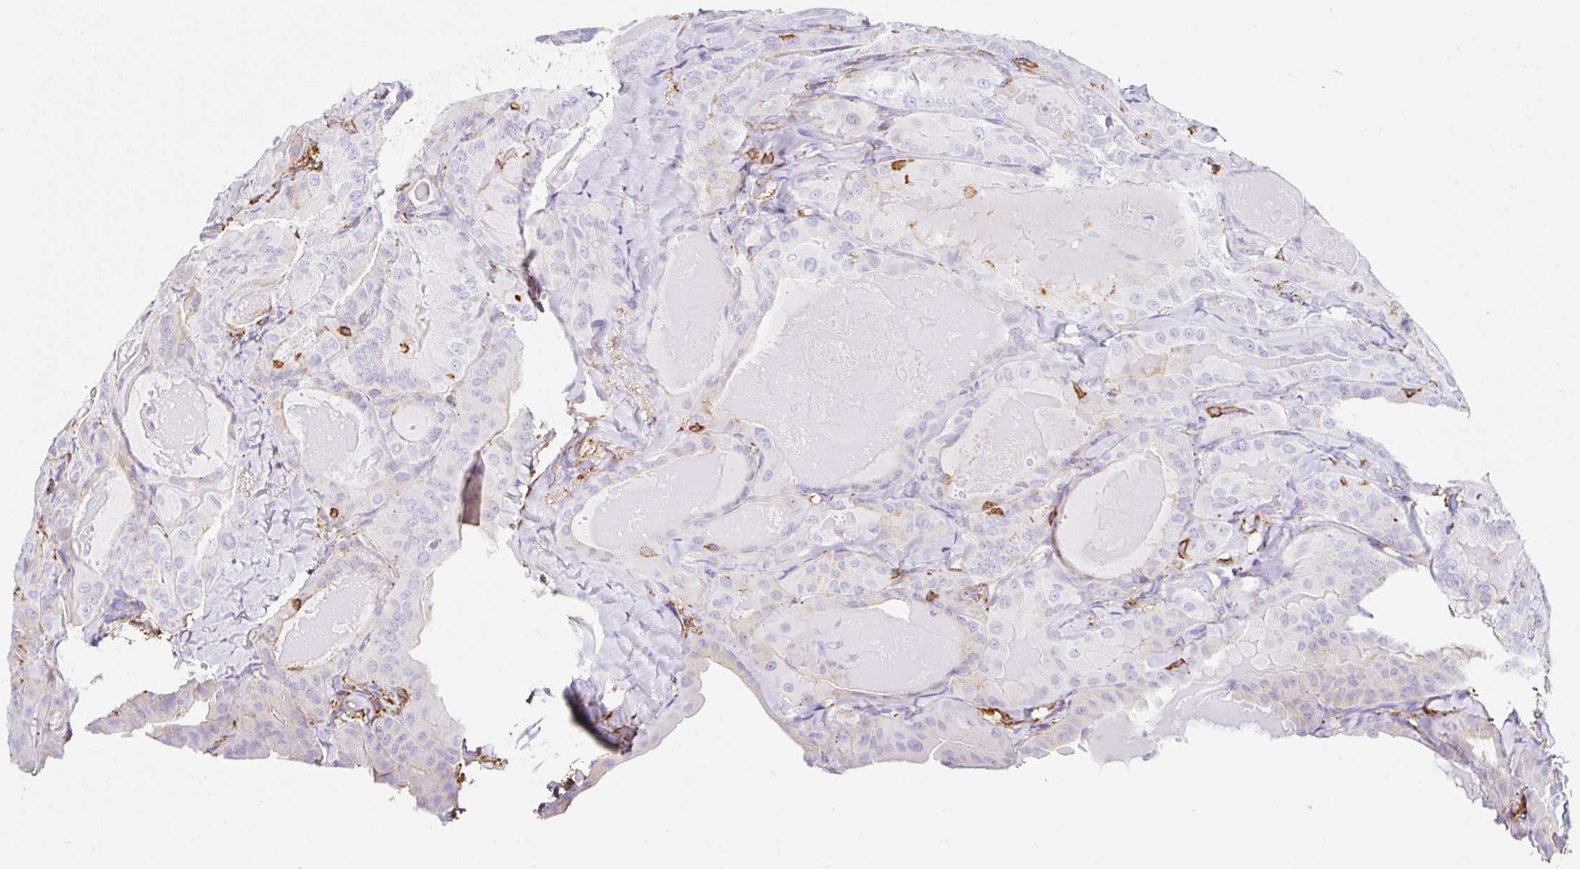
{"staining": {"intensity": "negative", "quantity": "none", "location": "none"}, "tissue": "thyroid cancer", "cell_type": "Tumor cells", "image_type": "cancer", "snomed": [{"axis": "morphology", "description": "Papillary adenocarcinoma, NOS"}, {"axis": "topography", "description": "Thyroid gland"}], "caption": "Immunohistochemistry image of neoplastic tissue: thyroid papillary adenocarcinoma stained with DAB (3,3'-diaminobenzidine) displays no significant protein expression in tumor cells.", "gene": "MTTP", "patient": {"sex": "female", "age": 68}}